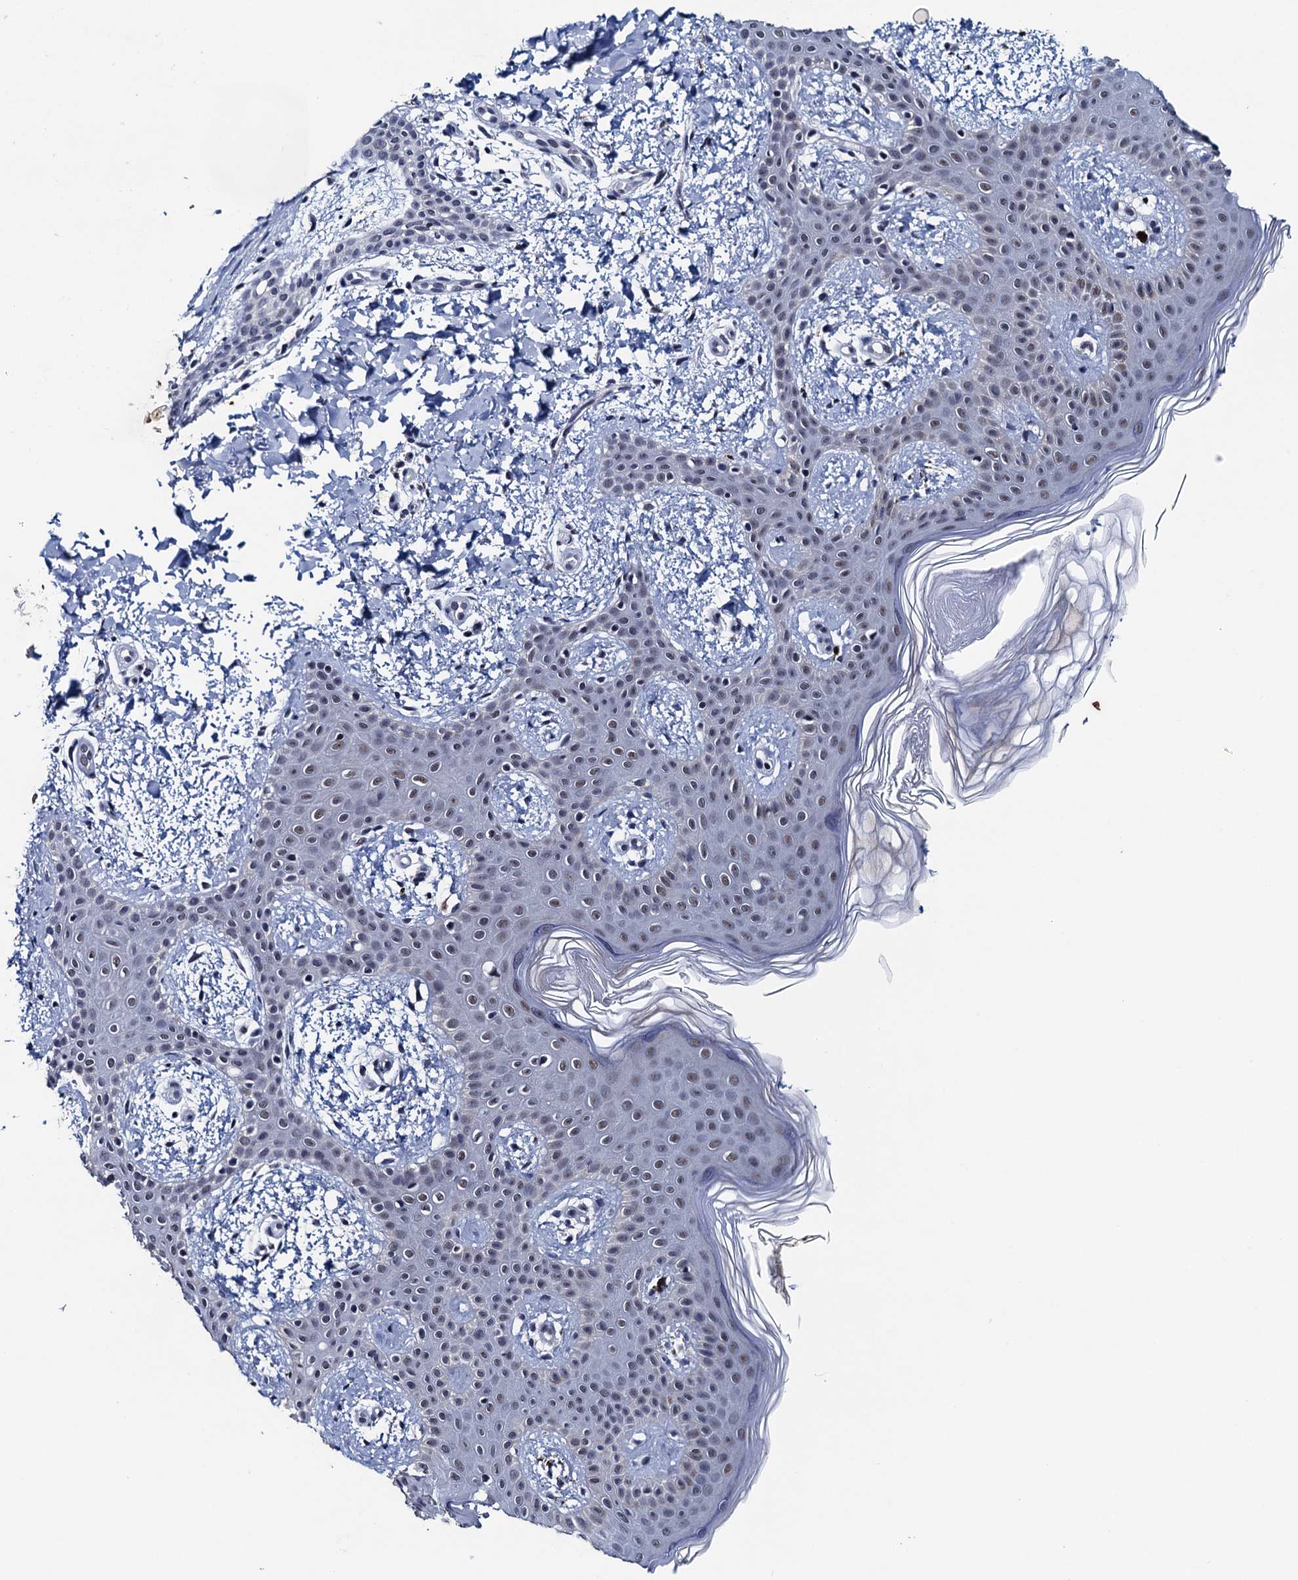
{"staining": {"intensity": "negative", "quantity": "none", "location": "none"}, "tissue": "skin", "cell_type": "Fibroblasts", "image_type": "normal", "snomed": [{"axis": "morphology", "description": "Normal tissue, NOS"}, {"axis": "topography", "description": "Skin"}], "caption": "Fibroblasts are negative for brown protein staining in unremarkable skin.", "gene": "FNBP4", "patient": {"sex": "male", "age": 36}}